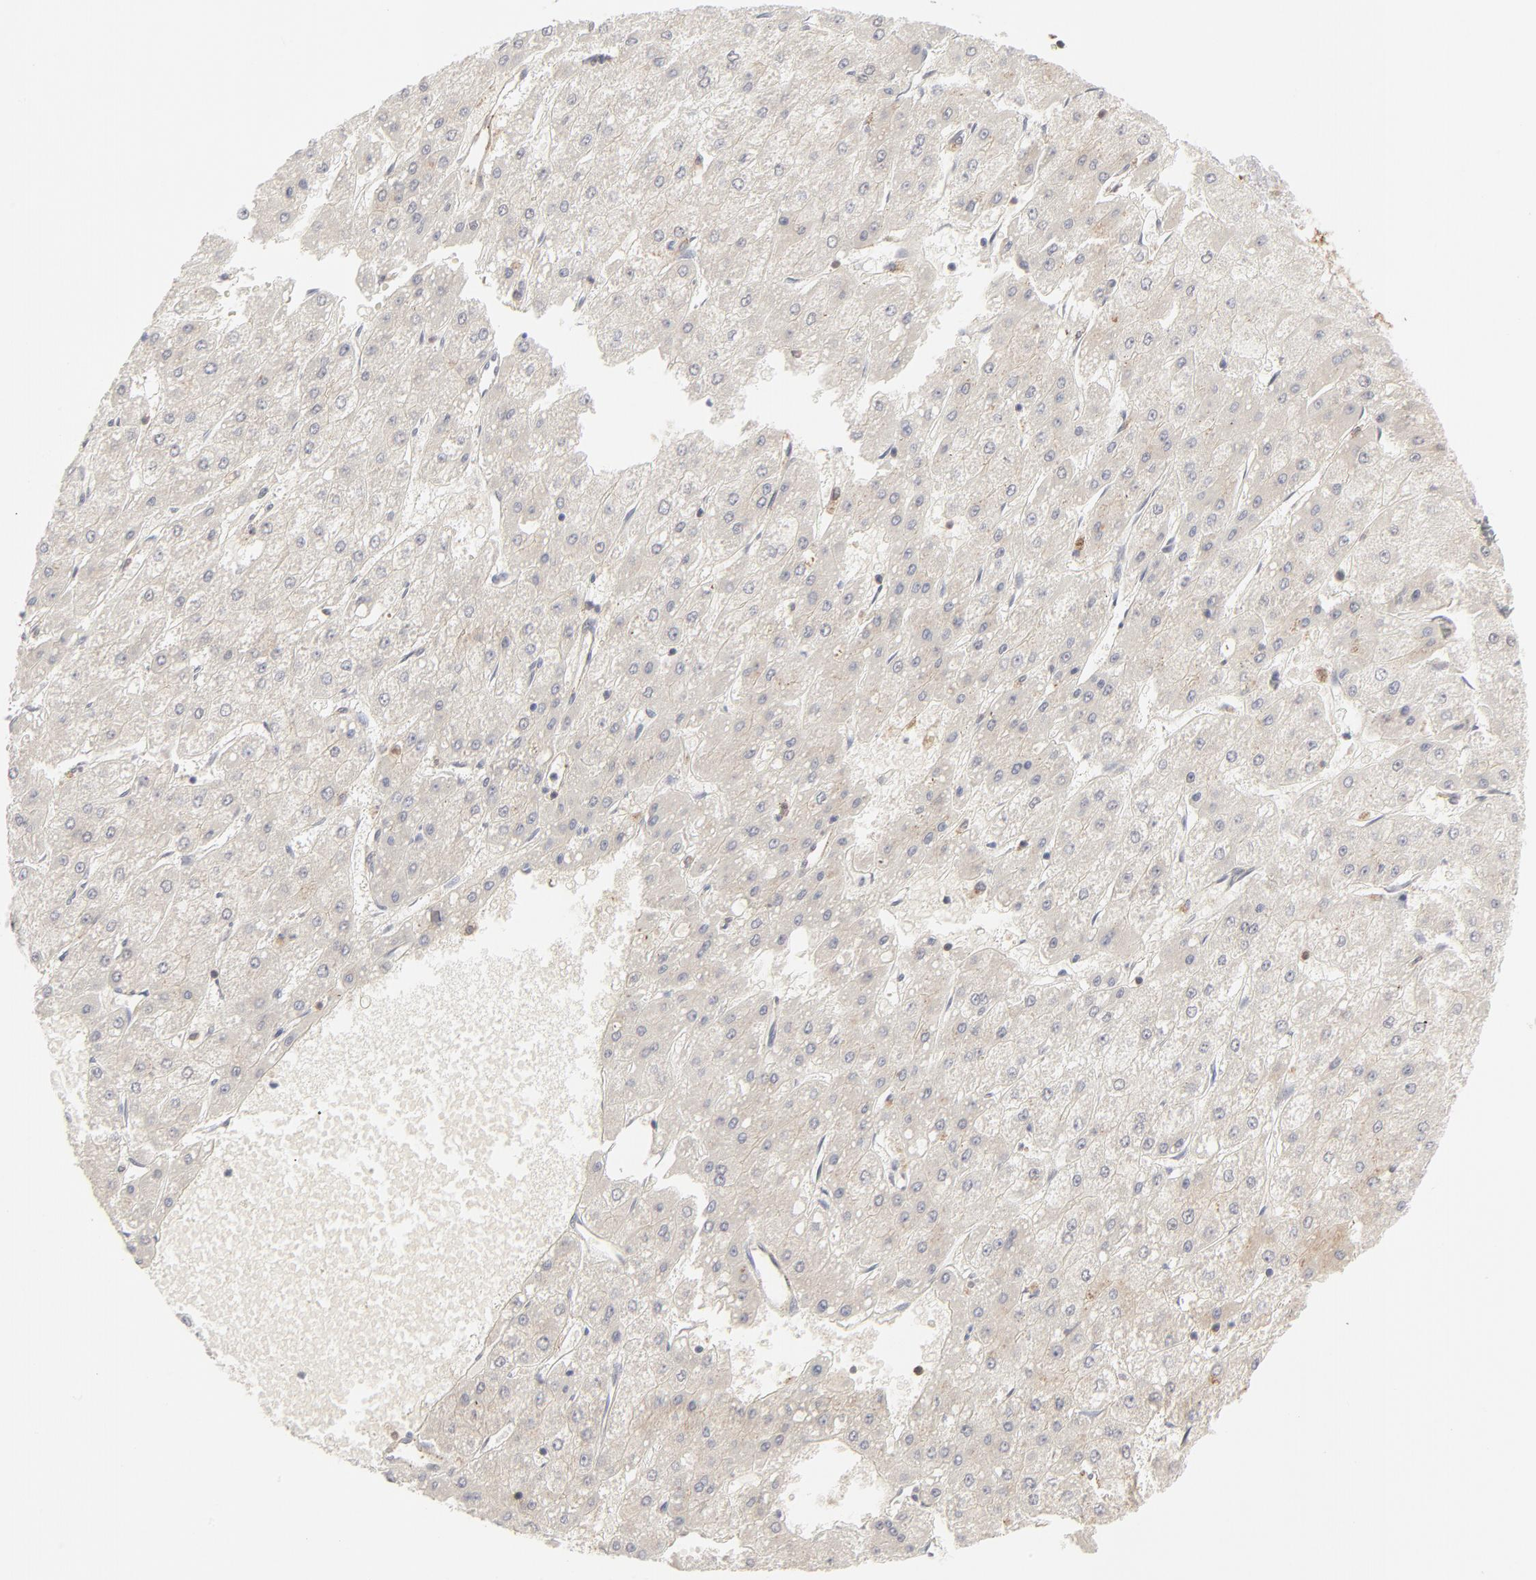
{"staining": {"intensity": "negative", "quantity": "none", "location": "none"}, "tissue": "liver cancer", "cell_type": "Tumor cells", "image_type": "cancer", "snomed": [{"axis": "morphology", "description": "Carcinoma, Hepatocellular, NOS"}, {"axis": "topography", "description": "Liver"}], "caption": "Liver hepatocellular carcinoma stained for a protein using IHC displays no expression tumor cells.", "gene": "CDK6", "patient": {"sex": "female", "age": 52}}